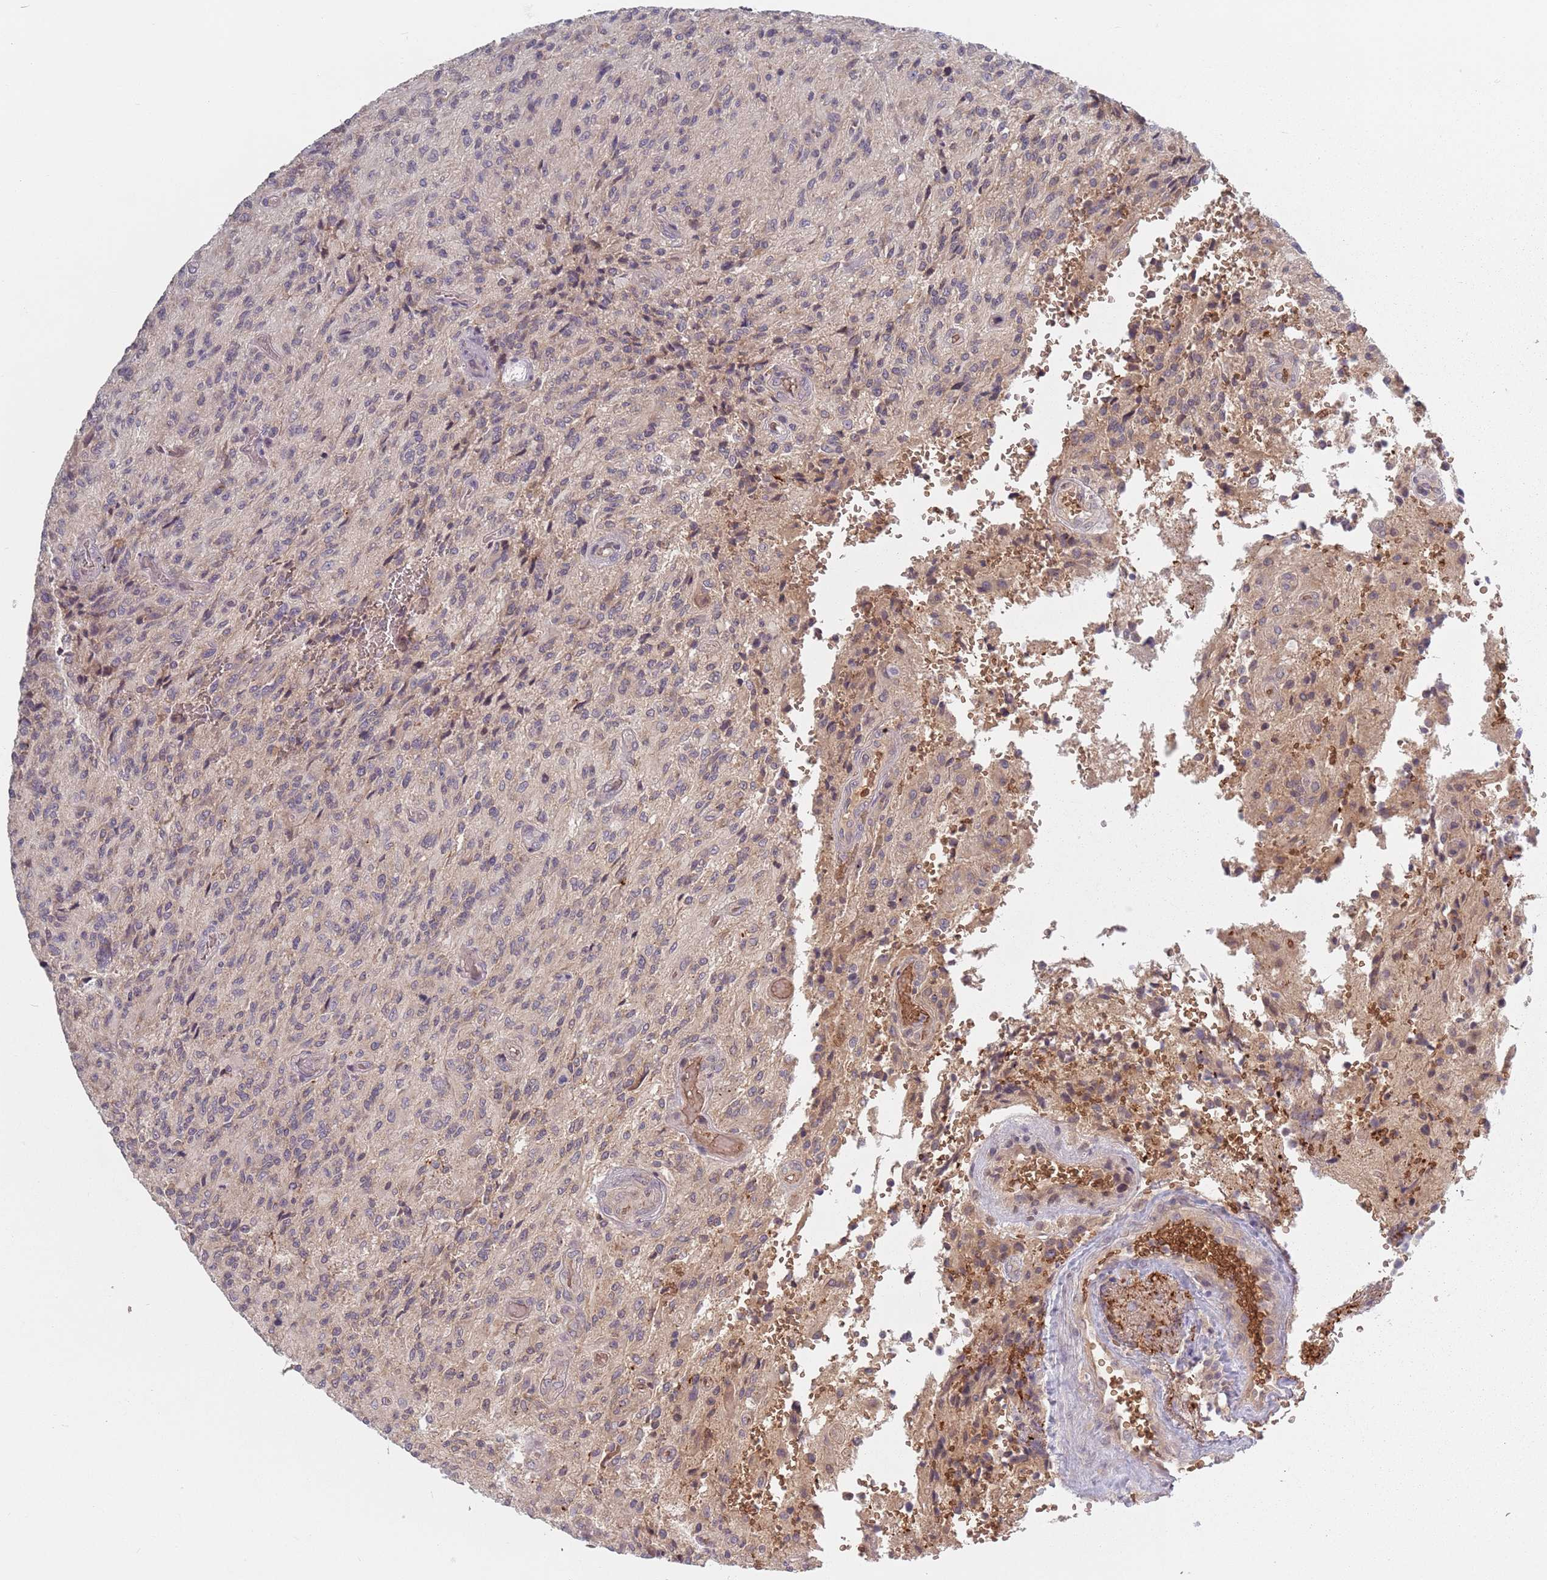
{"staining": {"intensity": "weak", "quantity": "<25%", "location": "cytoplasmic/membranous"}, "tissue": "glioma", "cell_type": "Tumor cells", "image_type": "cancer", "snomed": [{"axis": "morphology", "description": "Normal tissue, NOS"}, {"axis": "morphology", "description": "Glioma, malignant, High grade"}, {"axis": "topography", "description": "Cerebral cortex"}], "caption": "This is an immunohistochemistry photomicrograph of glioma. There is no positivity in tumor cells.", "gene": "ASB13", "patient": {"sex": "male", "age": 56}}